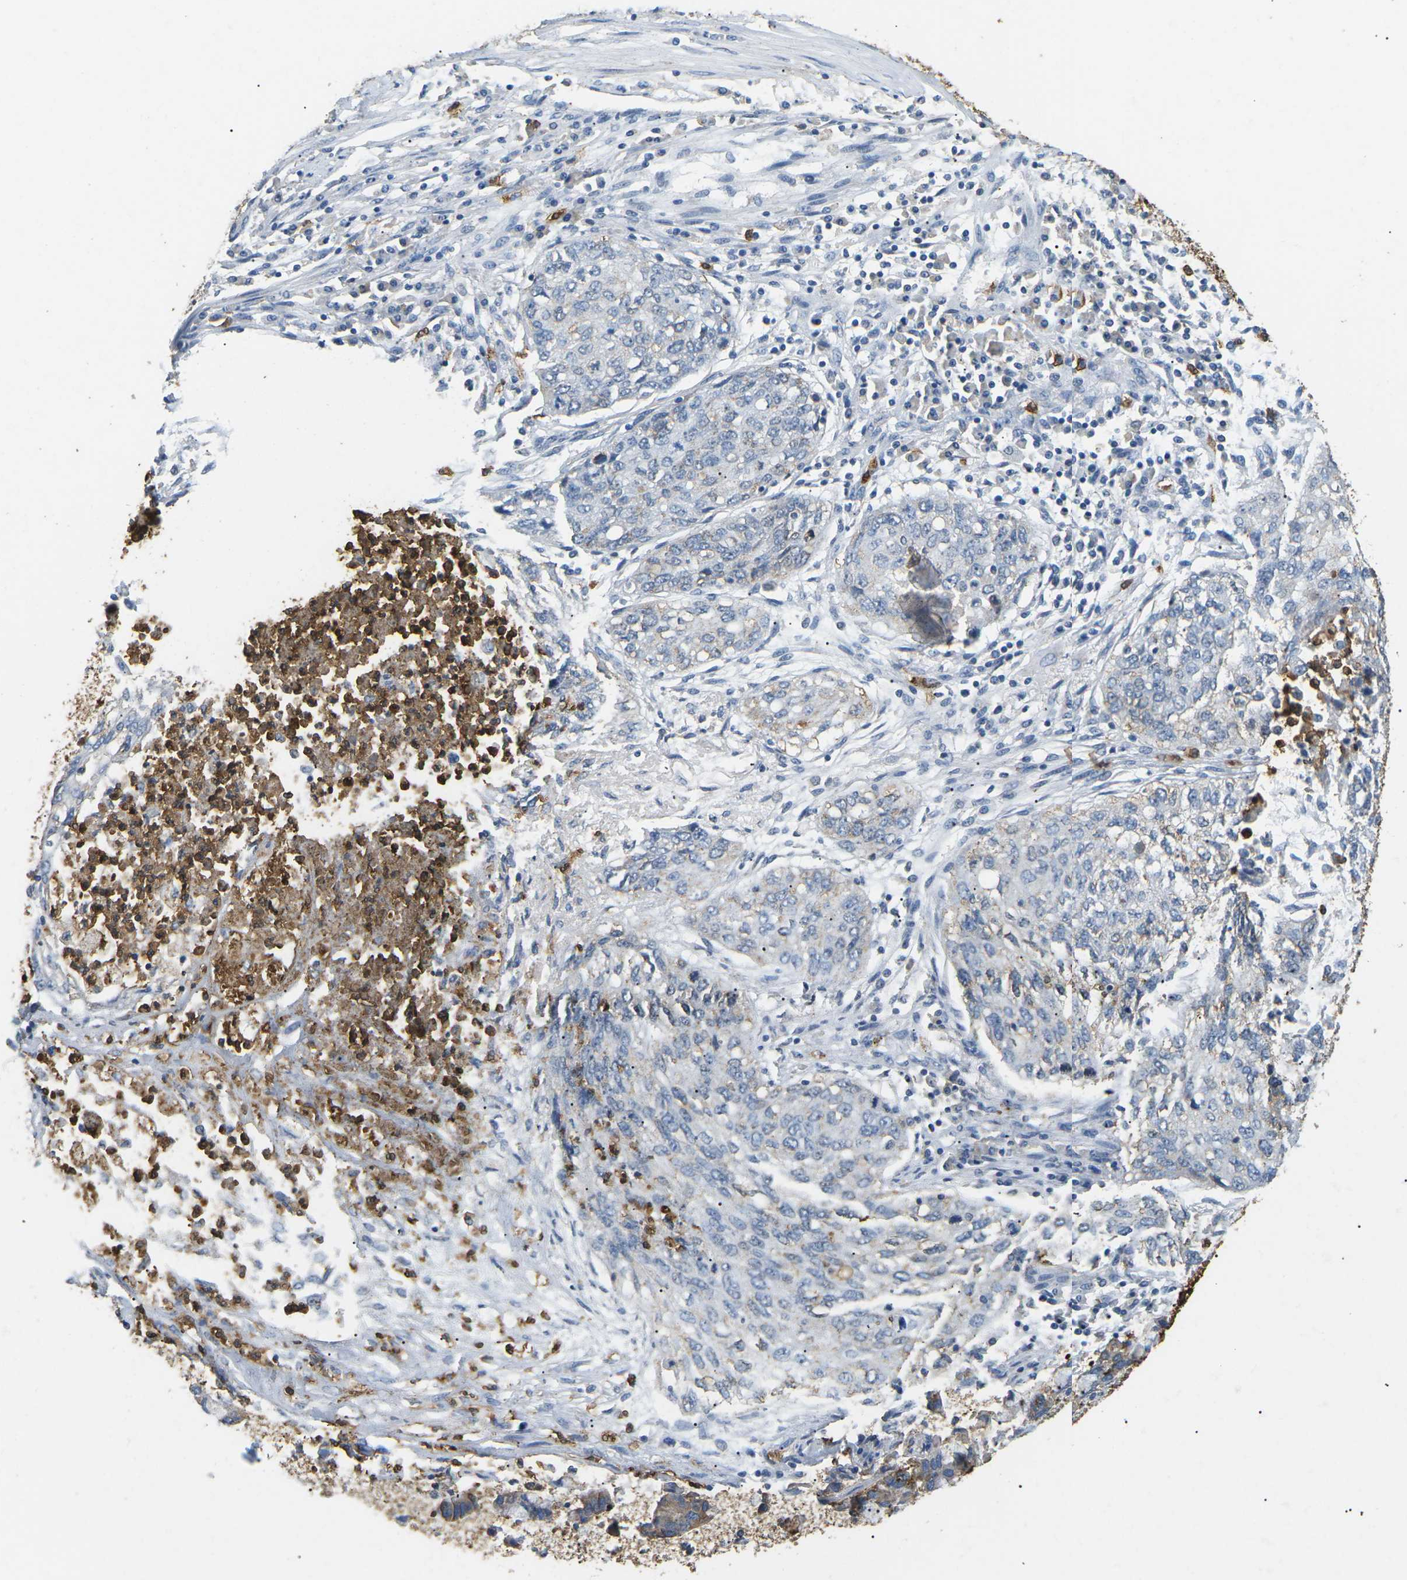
{"staining": {"intensity": "negative", "quantity": "none", "location": "none"}, "tissue": "lung cancer", "cell_type": "Tumor cells", "image_type": "cancer", "snomed": [{"axis": "morphology", "description": "Squamous cell carcinoma, NOS"}, {"axis": "topography", "description": "Lung"}], "caption": "Immunohistochemical staining of human squamous cell carcinoma (lung) reveals no significant expression in tumor cells. The staining is performed using DAB (3,3'-diaminobenzidine) brown chromogen with nuclei counter-stained in using hematoxylin.", "gene": "ADM", "patient": {"sex": "female", "age": 63}}